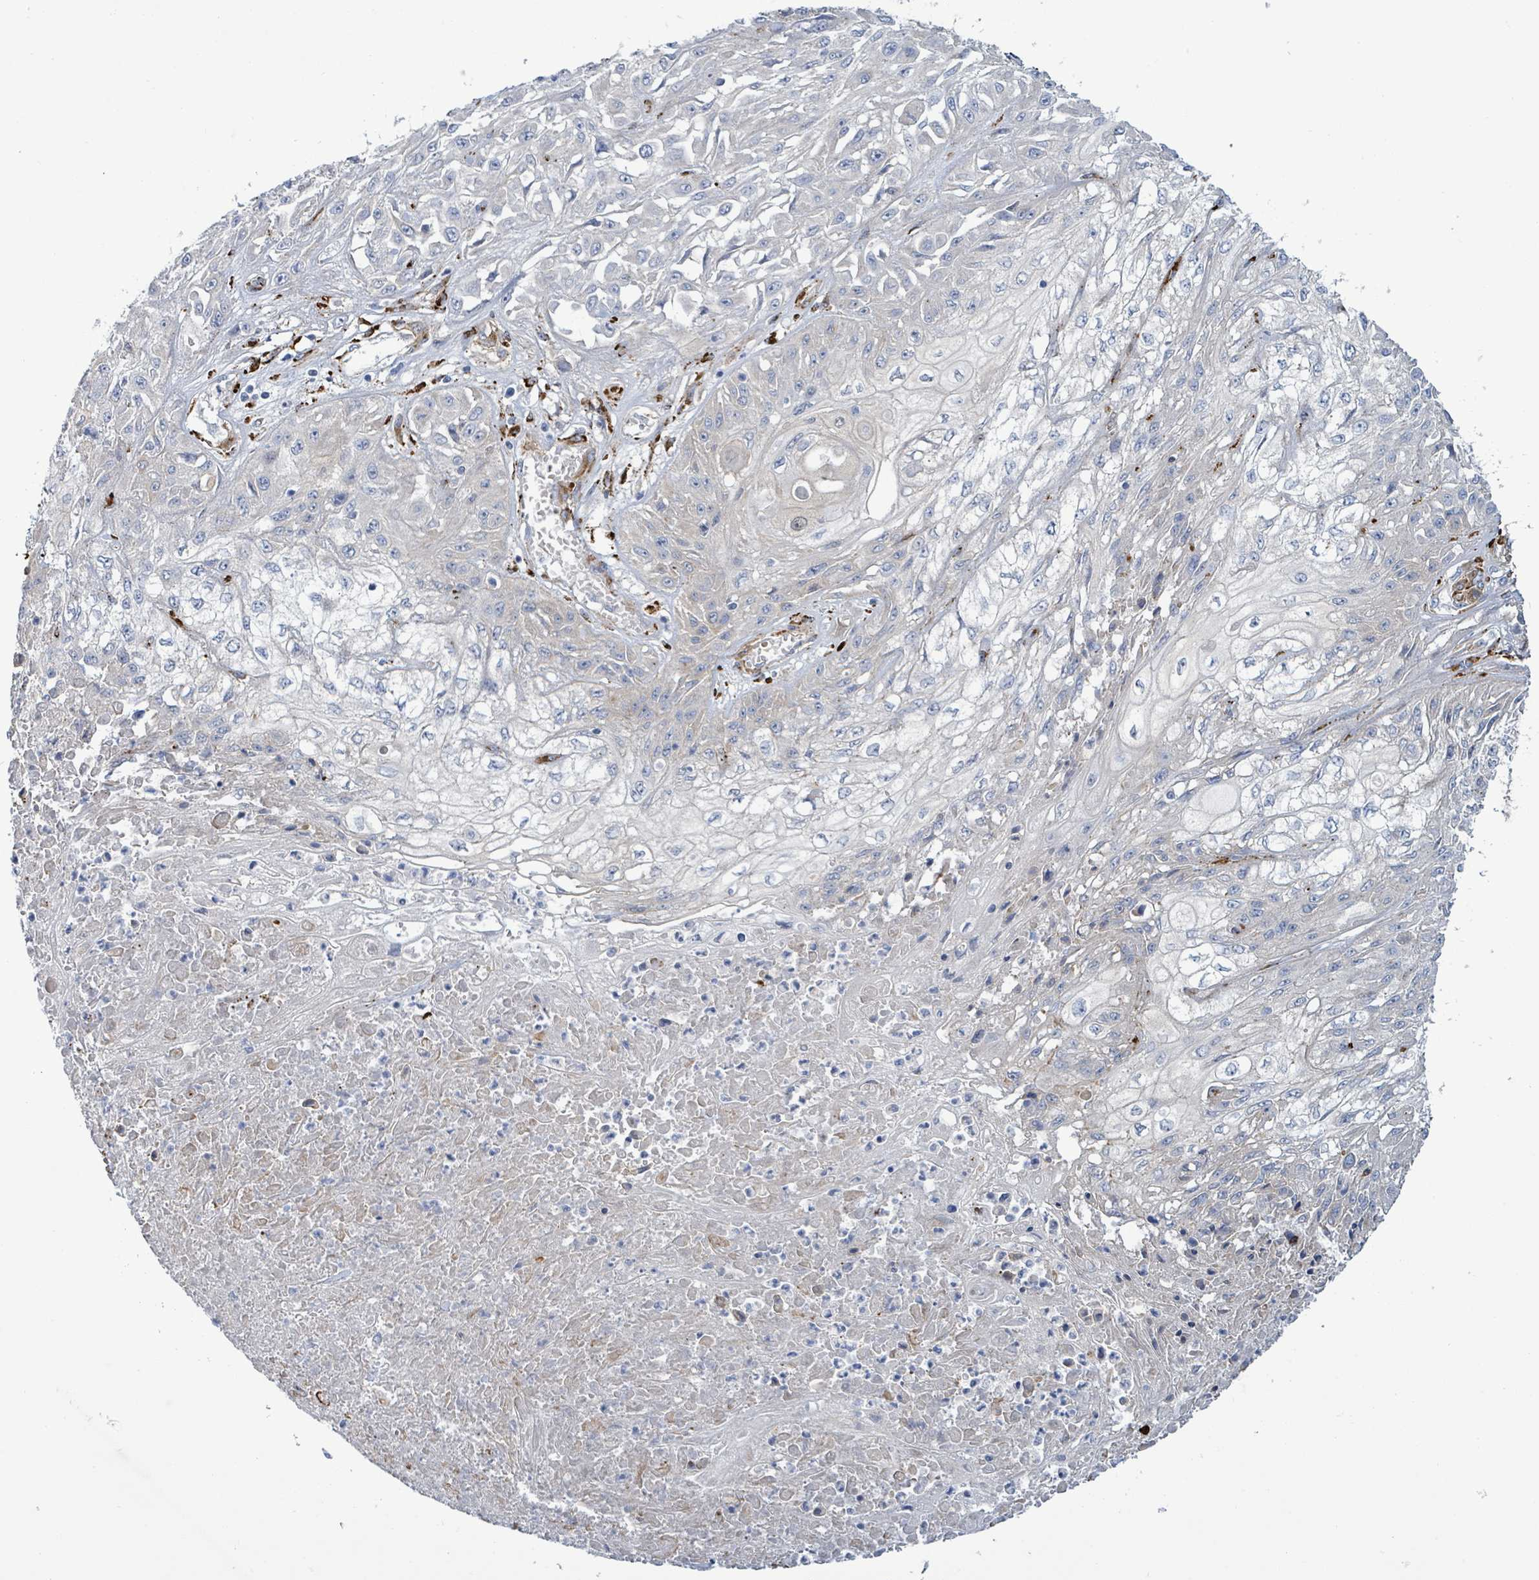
{"staining": {"intensity": "negative", "quantity": "none", "location": "none"}, "tissue": "skin cancer", "cell_type": "Tumor cells", "image_type": "cancer", "snomed": [{"axis": "morphology", "description": "Squamous cell carcinoma, NOS"}, {"axis": "morphology", "description": "Squamous cell carcinoma, metastatic, NOS"}, {"axis": "topography", "description": "Skin"}, {"axis": "topography", "description": "Lymph node"}], "caption": "IHC image of neoplastic tissue: skin cancer stained with DAB (3,3'-diaminobenzidine) reveals no significant protein staining in tumor cells.", "gene": "DMRTC1B", "patient": {"sex": "male", "age": 75}}